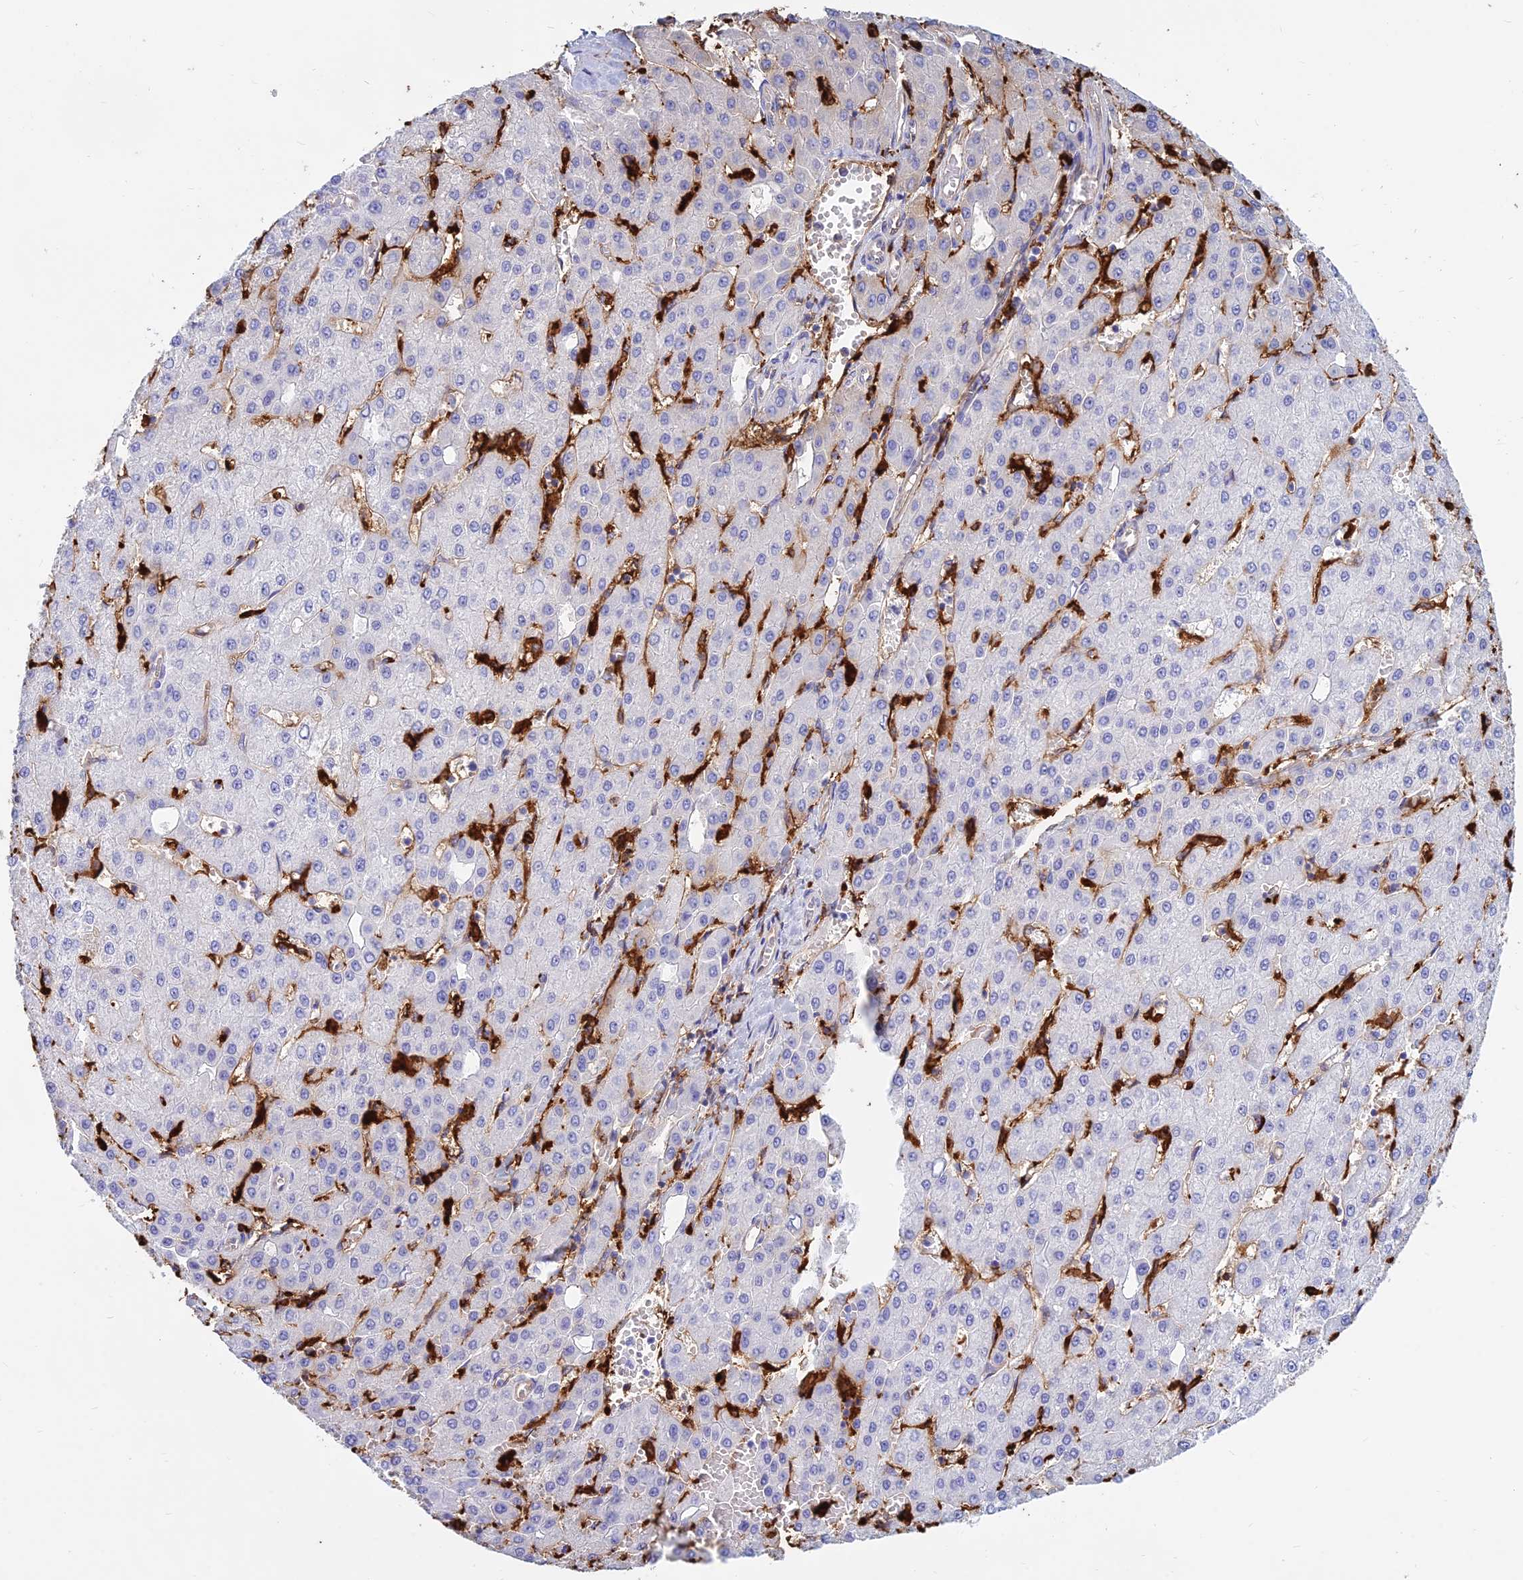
{"staining": {"intensity": "negative", "quantity": "none", "location": "none"}, "tissue": "liver cancer", "cell_type": "Tumor cells", "image_type": "cancer", "snomed": [{"axis": "morphology", "description": "Carcinoma, Hepatocellular, NOS"}, {"axis": "topography", "description": "Liver"}], "caption": "This micrograph is of hepatocellular carcinoma (liver) stained with immunohistochemistry to label a protein in brown with the nuclei are counter-stained blue. There is no staining in tumor cells. (DAB IHC visualized using brightfield microscopy, high magnification).", "gene": "HLA-DRB1", "patient": {"sex": "male", "age": 47}}